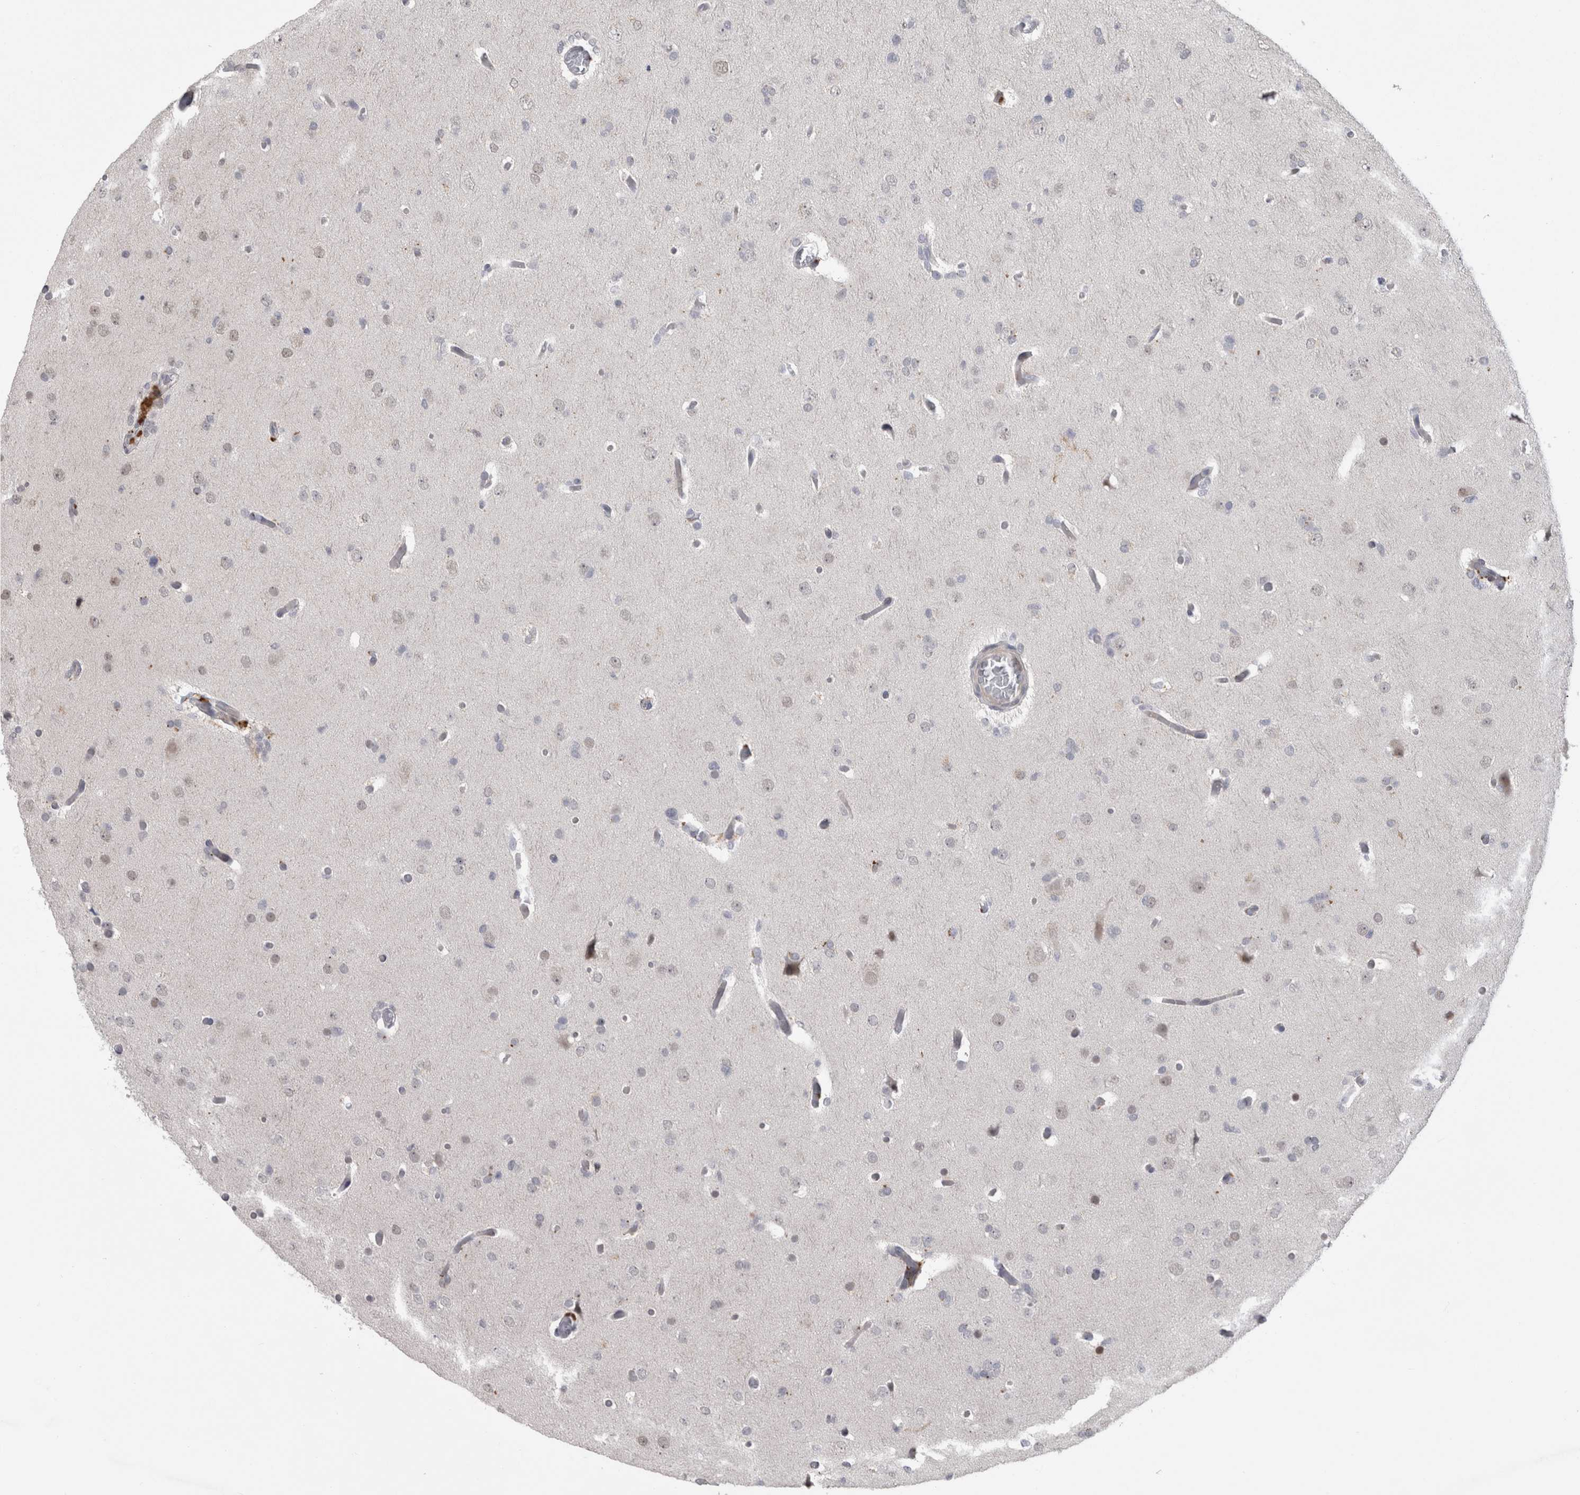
{"staining": {"intensity": "negative", "quantity": "none", "location": "none"}, "tissue": "glioma", "cell_type": "Tumor cells", "image_type": "cancer", "snomed": [{"axis": "morphology", "description": "Glioma, malignant, High grade"}, {"axis": "topography", "description": "Cerebral cortex"}], "caption": "Tumor cells are negative for protein expression in human glioma.", "gene": "MTBP", "patient": {"sex": "female", "age": 36}}